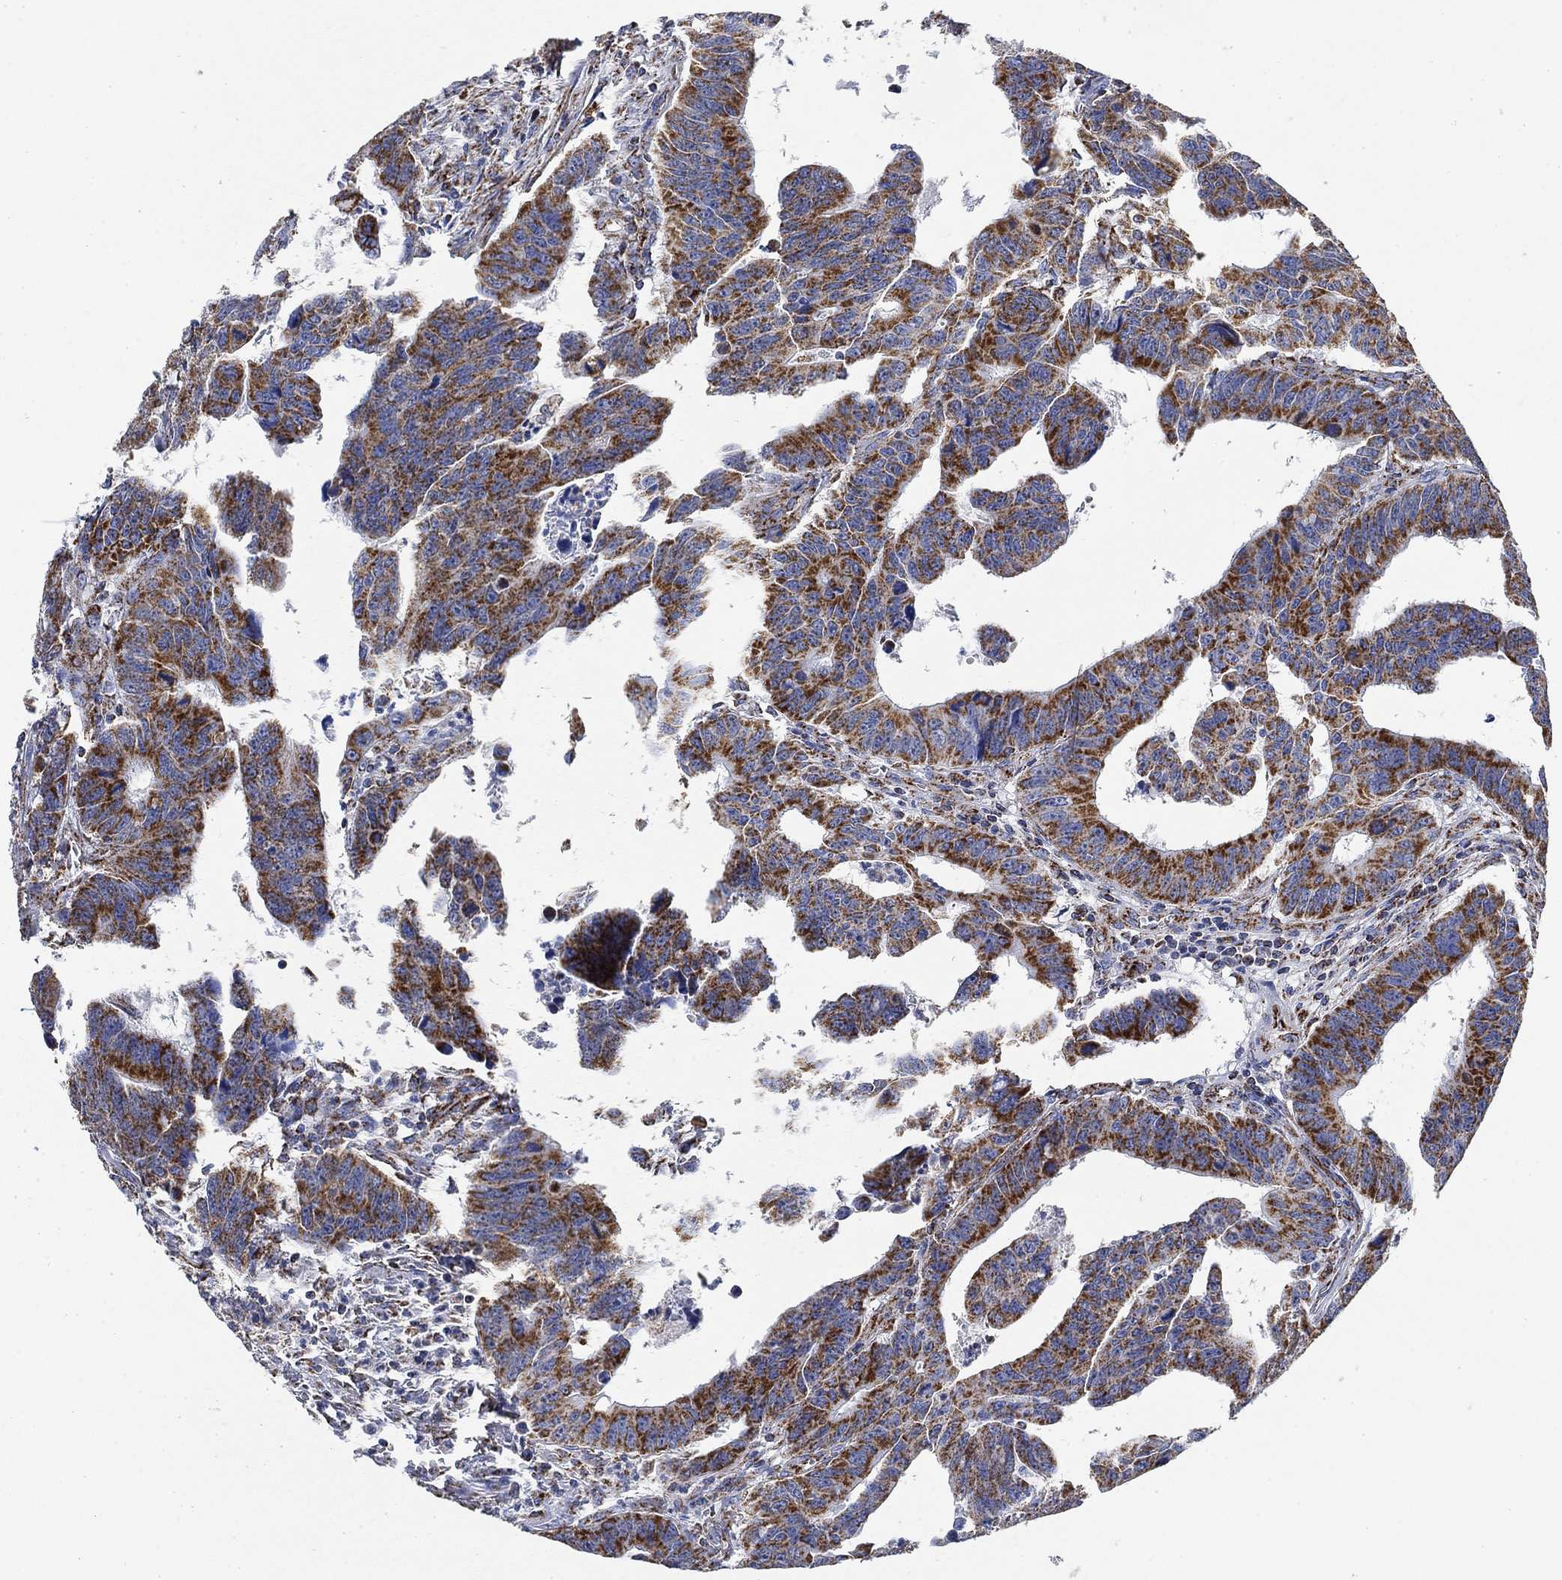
{"staining": {"intensity": "strong", "quantity": "25%-75%", "location": "cytoplasmic/membranous"}, "tissue": "colorectal cancer", "cell_type": "Tumor cells", "image_type": "cancer", "snomed": [{"axis": "morphology", "description": "Adenocarcinoma, NOS"}, {"axis": "topography", "description": "Appendix"}, {"axis": "topography", "description": "Colon"}, {"axis": "topography", "description": "Cecum"}, {"axis": "topography", "description": "Colon asc"}], "caption": "Immunohistochemistry micrograph of neoplastic tissue: human colorectal cancer (adenocarcinoma) stained using immunohistochemistry (IHC) exhibits high levels of strong protein expression localized specifically in the cytoplasmic/membranous of tumor cells, appearing as a cytoplasmic/membranous brown color.", "gene": "NDUFS3", "patient": {"sex": "female", "age": 85}}